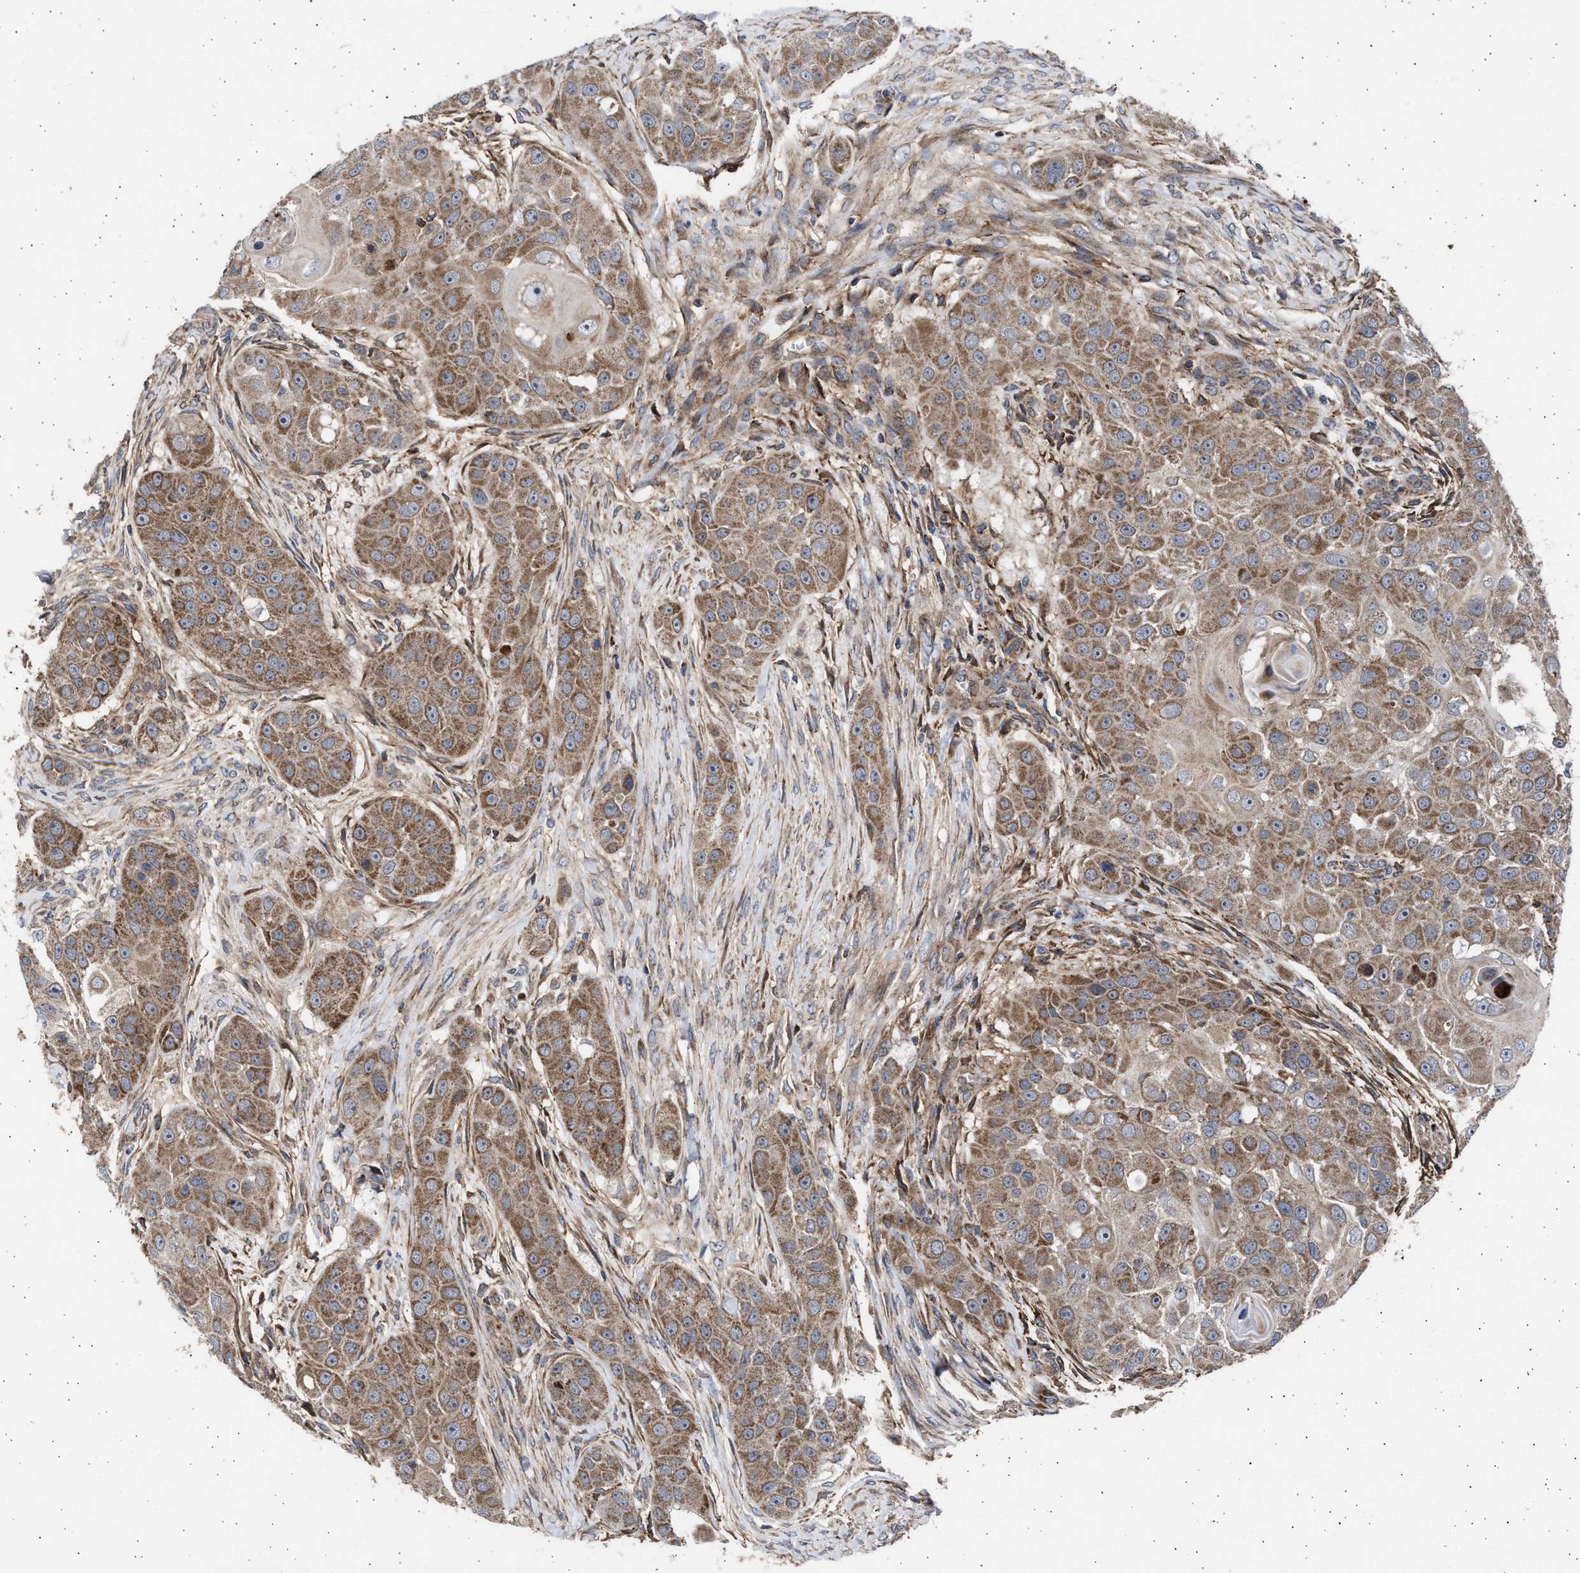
{"staining": {"intensity": "moderate", "quantity": ">75%", "location": "cytoplasmic/membranous"}, "tissue": "head and neck cancer", "cell_type": "Tumor cells", "image_type": "cancer", "snomed": [{"axis": "morphology", "description": "Normal tissue, NOS"}, {"axis": "morphology", "description": "Squamous cell carcinoma, NOS"}, {"axis": "topography", "description": "Skeletal muscle"}, {"axis": "topography", "description": "Head-Neck"}], "caption": "Immunohistochemistry (IHC) staining of head and neck cancer, which reveals medium levels of moderate cytoplasmic/membranous staining in about >75% of tumor cells indicating moderate cytoplasmic/membranous protein staining. The staining was performed using DAB (brown) for protein detection and nuclei were counterstained in hematoxylin (blue).", "gene": "TTC19", "patient": {"sex": "male", "age": 51}}